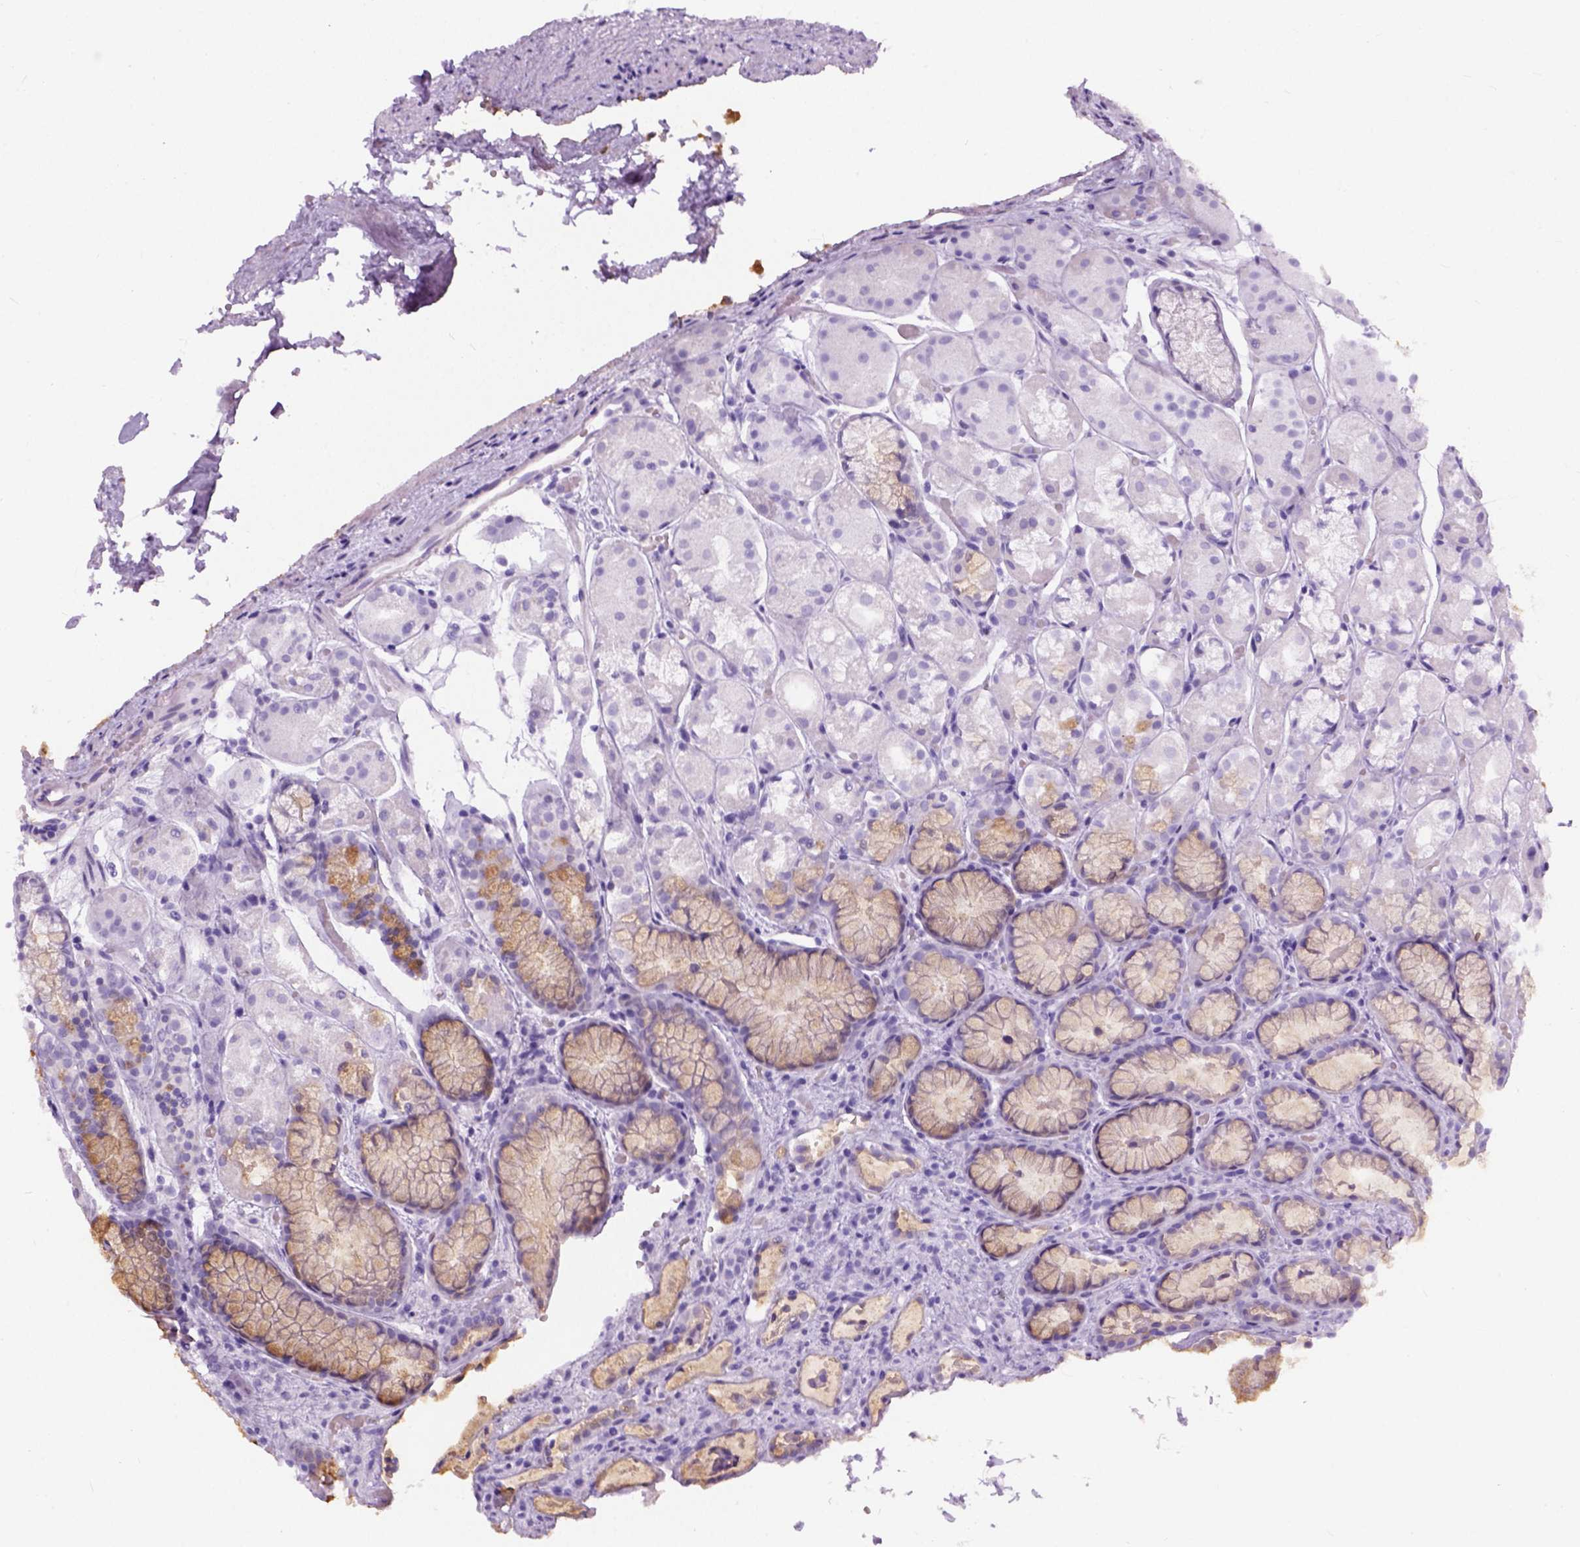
{"staining": {"intensity": "weak", "quantity": "25%-75%", "location": "cytoplasmic/membranous"}, "tissue": "stomach", "cell_type": "Glandular cells", "image_type": "normal", "snomed": [{"axis": "morphology", "description": "Normal tissue, NOS"}, {"axis": "topography", "description": "Stomach"}], "caption": "Protein expression analysis of benign human stomach reveals weak cytoplasmic/membranous positivity in about 25%-75% of glandular cells. Nuclei are stained in blue.", "gene": "AXDND1", "patient": {"sex": "male", "age": 70}}